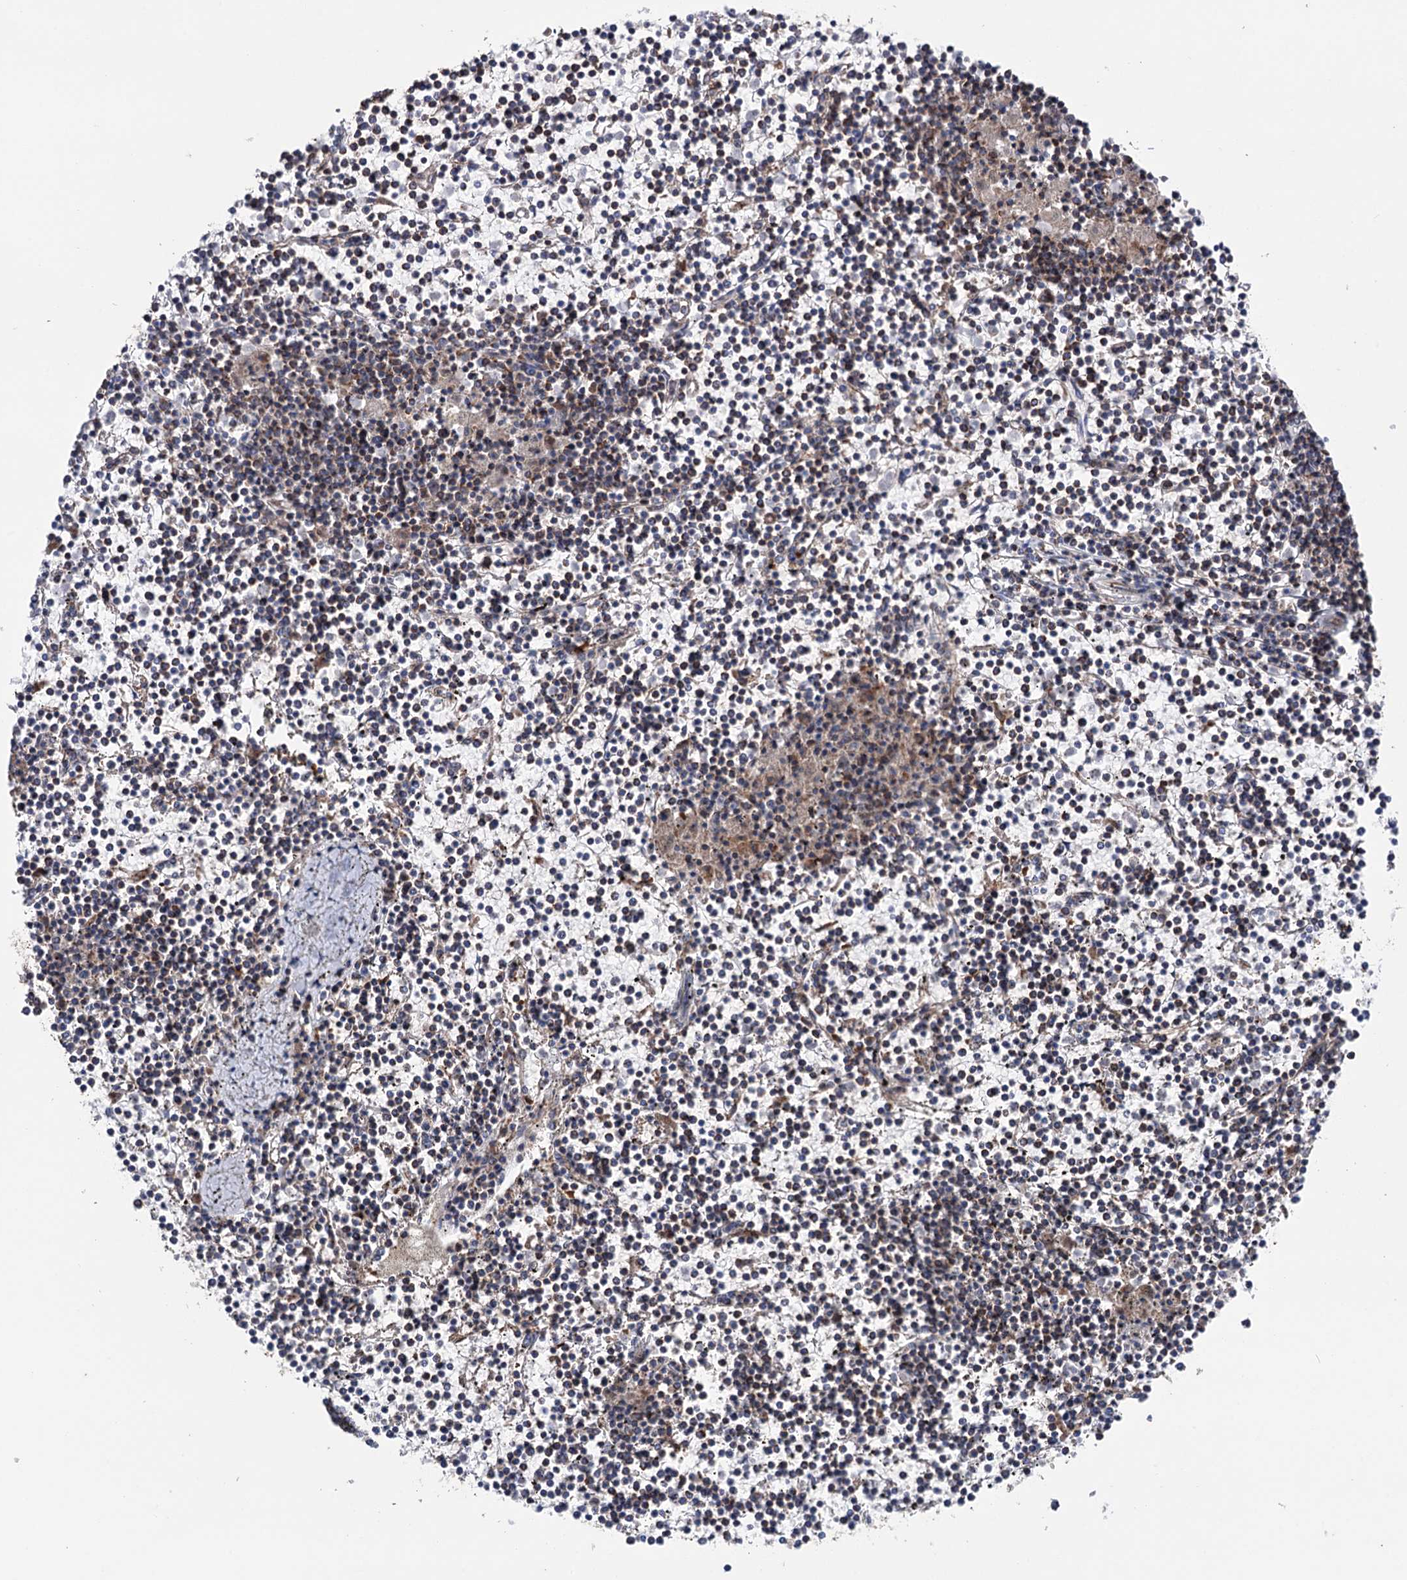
{"staining": {"intensity": "moderate", "quantity": "25%-75%", "location": "cytoplasmic/membranous"}, "tissue": "lymphoma", "cell_type": "Tumor cells", "image_type": "cancer", "snomed": [{"axis": "morphology", "description": "Malignant lymphoma, non-Hodgkin's type, Low grade"}, {"axis": "topography", "description": "Spleen"}], "caption": "The immunohistochemical stain shows moderate cytoplasmic/membranous expression in tumor cells of malignant lymphoma, non-Hodgkin's type (low-grade) tissue.", "gene": "SUCLA2", "patient": {"sex": "female", "age": 19}}